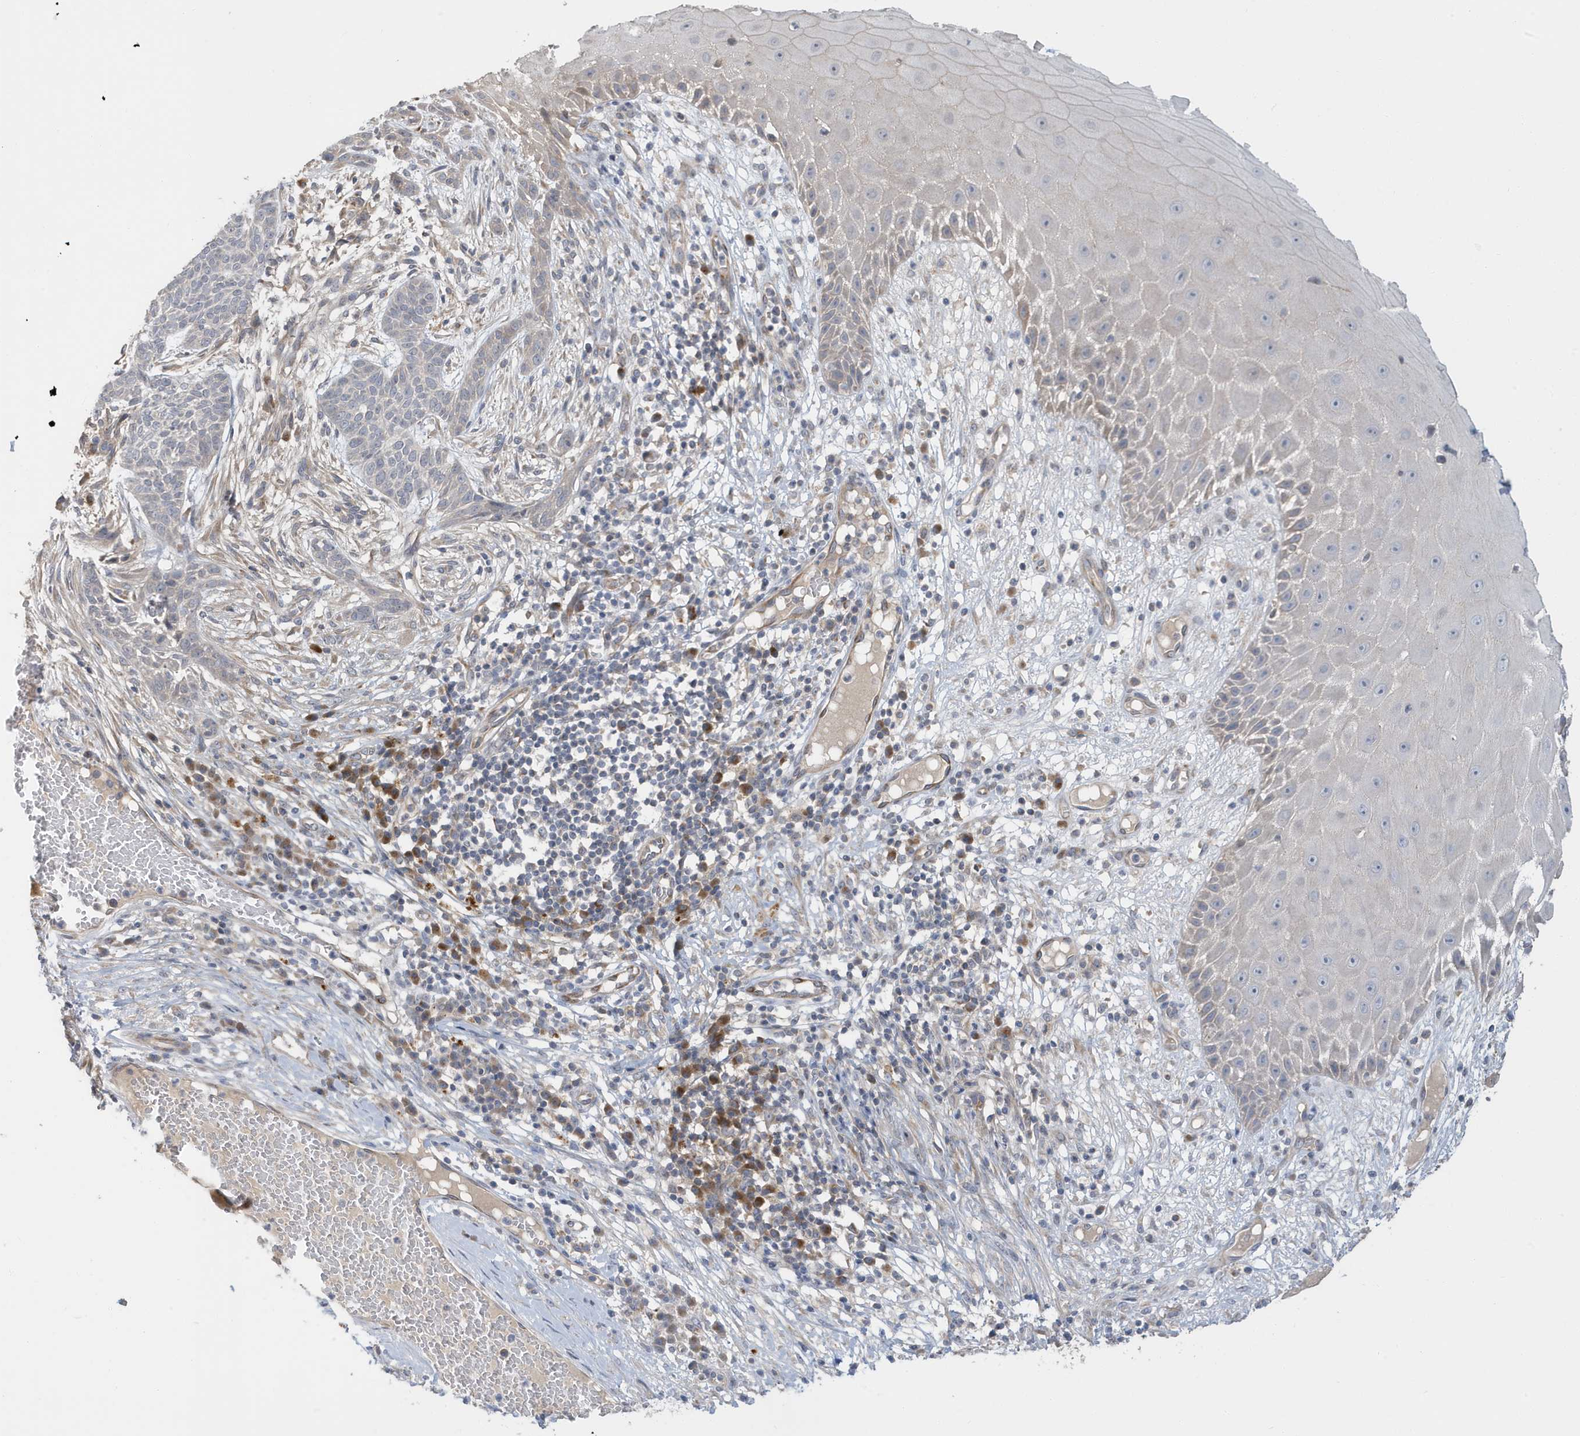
{"staining": {"intensity": "negative", "quantity": "none", "location": "none"}, "tissue": "skin cancer", "cell_type": "Tumor cells", "image_type": "cancer", "snomed": [{"axis": "morphology", "description": "Normal tissue, NOS"}, {"axis": "morphology", "description": "Basal cell carcinoma"}, {"axis": "topography", "description": "Skin"}], "caption": "Photomicrograph shows no significant protein staining in tumor cells of skin cancer.", "gene": "LAPTM4A", "patient": {"sex": "male", "age": 64}}